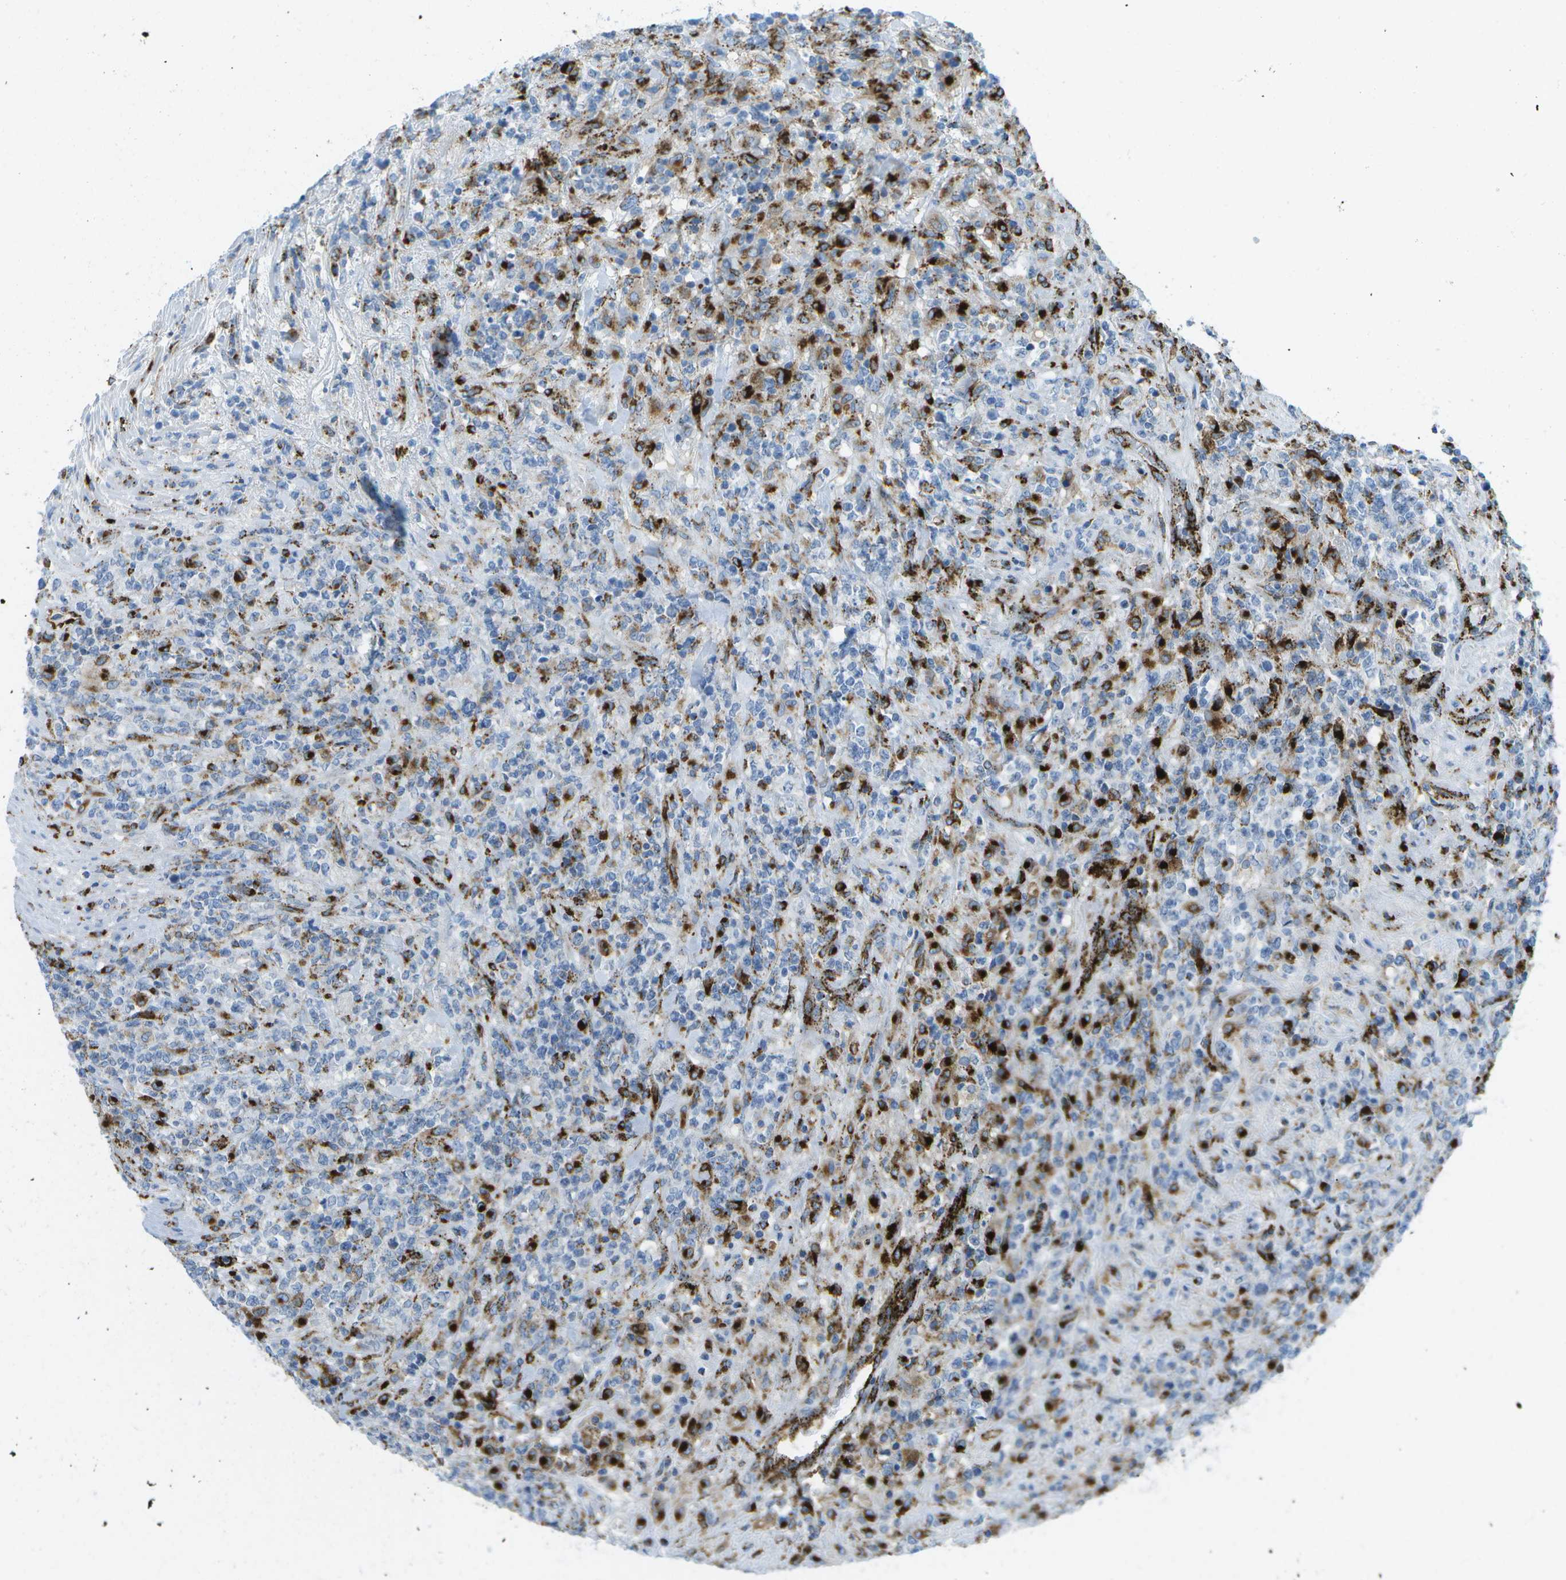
{"staining": {"intensity": "strong", "quantity": "25%-75%", "location": "cytoplasmic/membranous"}, "tissue": "lymphoma", "cell_type": "Tumor cells", "image_type": "cancer", "snomed": [{"axis": "morphology", "description": "Malignant lymphoma, non-Hodgkin's type, High grade"}, {"axis": "topography", "description": "Soft tissue"}], "caption": "High-grade malignant lymphoma, non-Hodgkin's type tissue reveals strong cytoplasmic/membranous staining in approximately 25%-75% of tumor cells", "gene": "PRCP", "patient": {"sex": "male", "age": 18}}